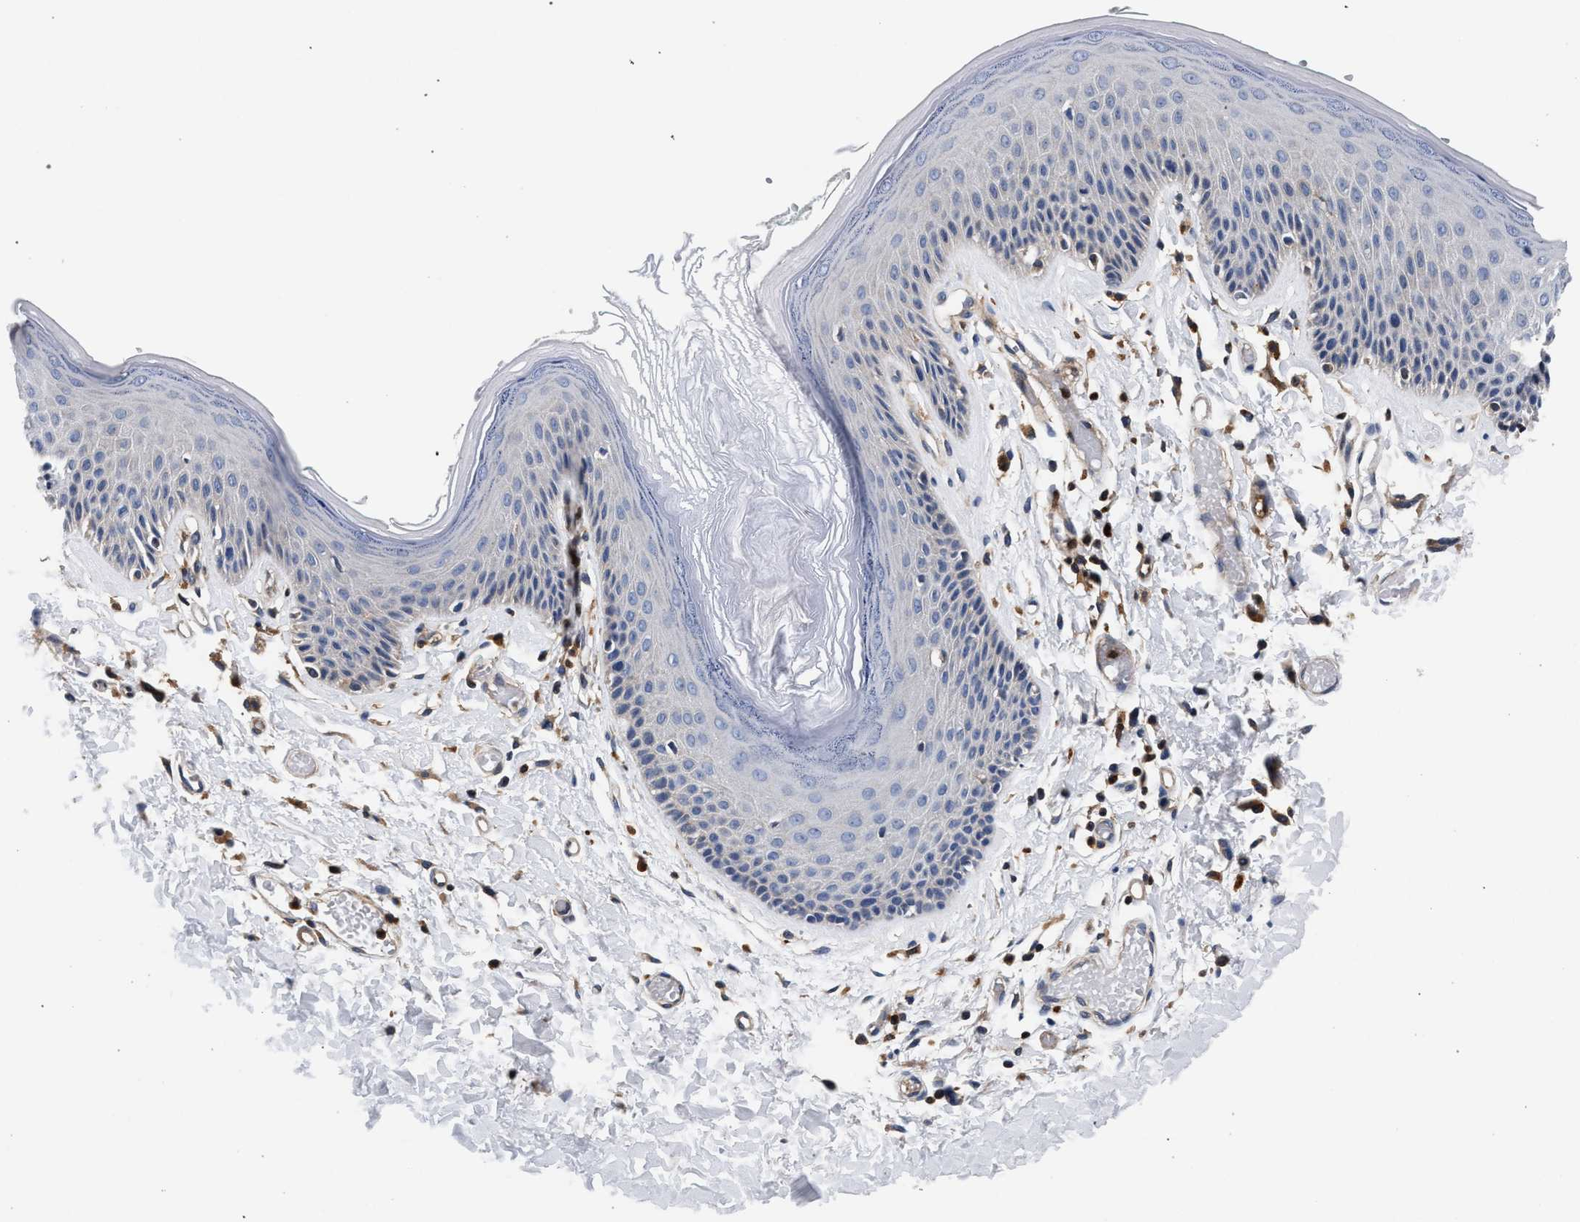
{"staining": {"intensity": "negative", "quantity": "none", "location": "none"}, "tissue": "skin", "cell_type": "Epidermal cells", "image_type": "normal", "snomed": [{"axis": "morphology", "description": "Normal tissue, NOS"}, {"axis": "topography", "description": "Vulva"}], "caption": "Protein analysis of normal skin demonstrates no significant expression in epidermal cells.", "gene": "LASP1", "patient": {"sex": "female", "age": 73}}